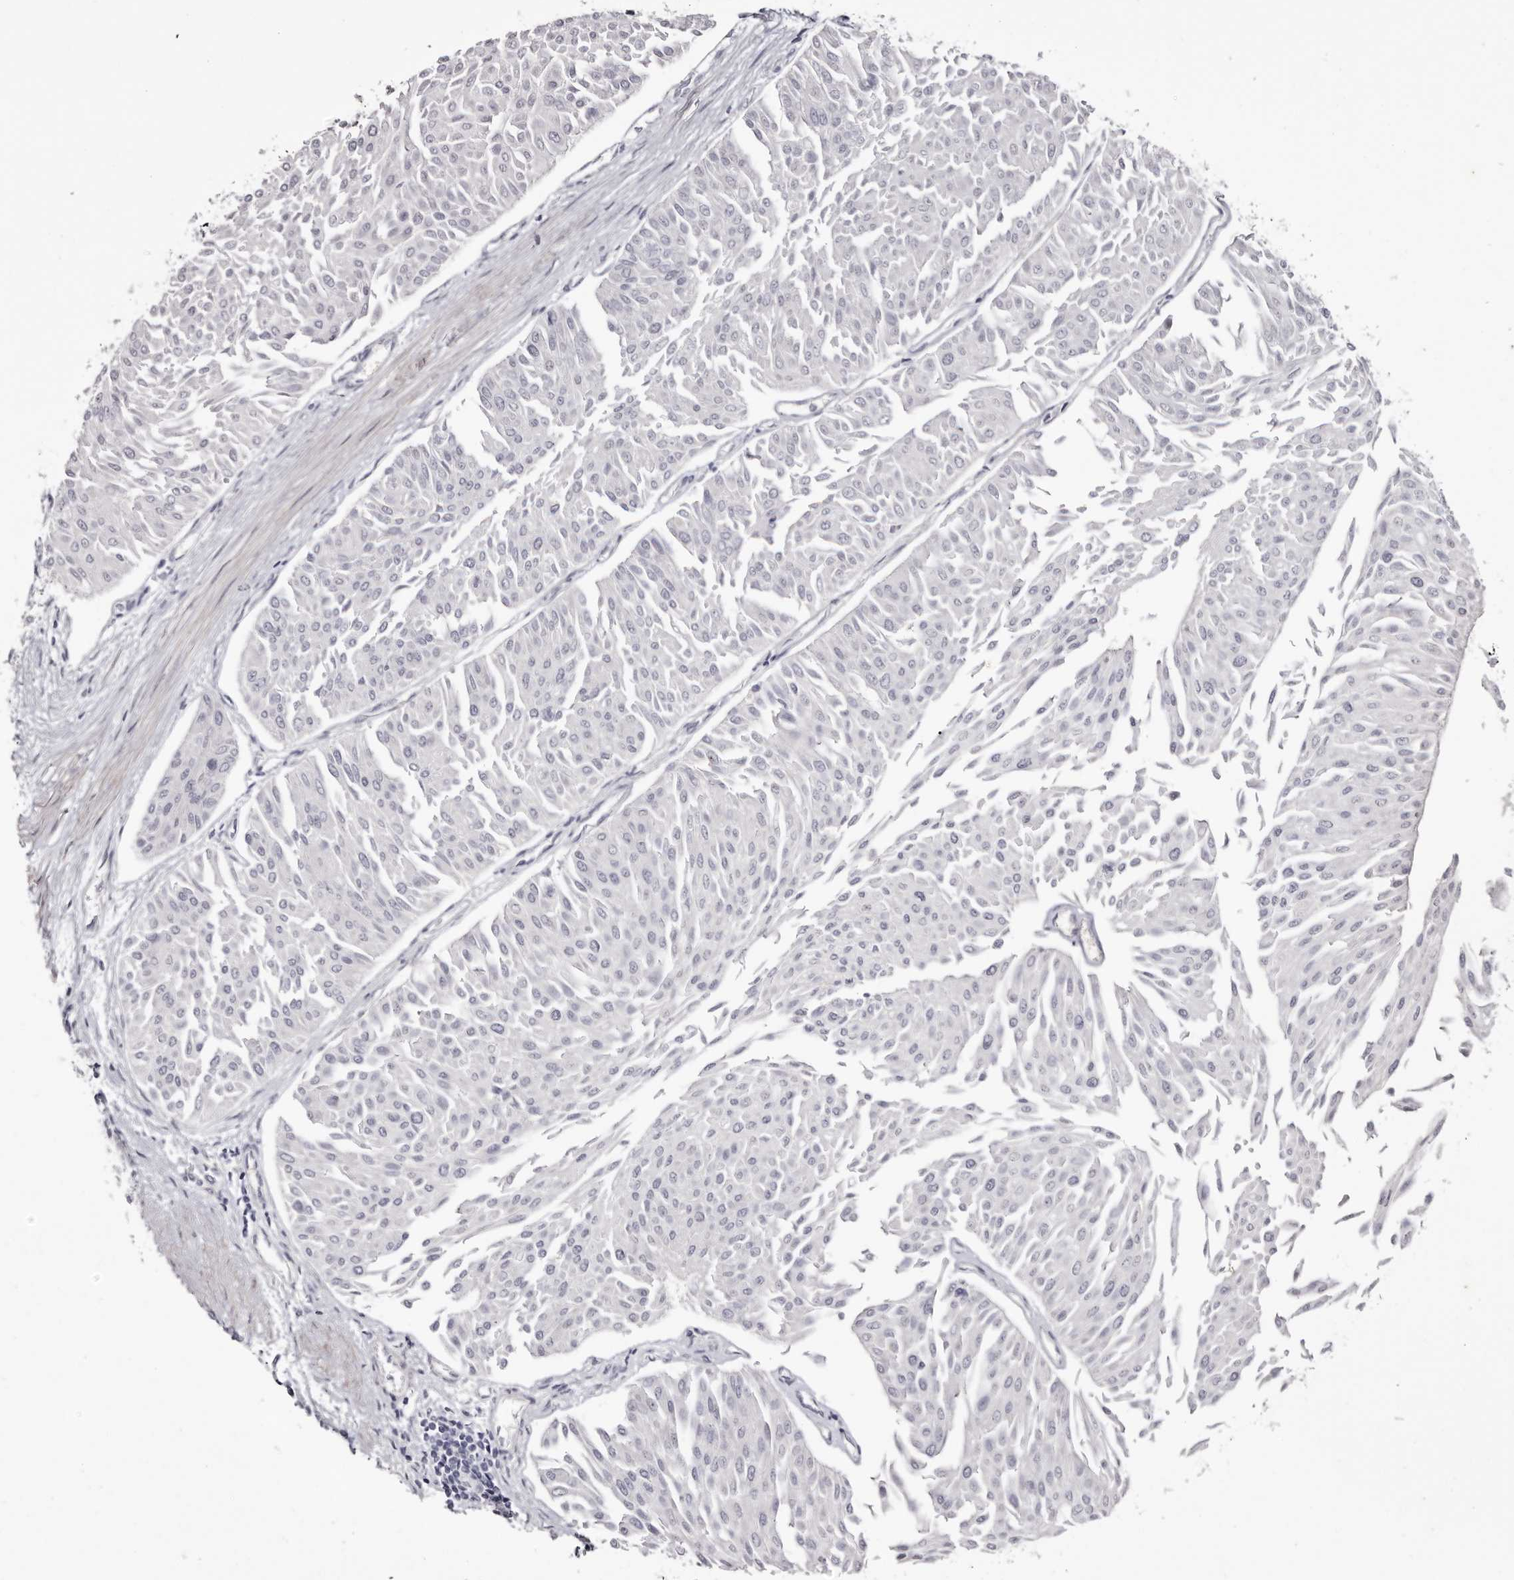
{"staining": {"intensity": "negative", "quantity": "none", "location": "none"}, "tissue": "urothelial cancer", "cell_type": "Tumor cells", "image_type": "cancer", "snomed": [{"axis": "morphology", "description": "Urothelial carcinoma, Low grade"}, {"axis": "topography", "description": "Urinary bladder"}], "caption": "The immunohistochemistry micrograph has no significant positivity in tumor cells of urothelial carcinoma (low-grade) tissue. The staining is performed using DAB brown chromogen with nuclei counter-stained in using hematoxylin.", "gene": "CA6", "patient": {"sex": "male", "age": 67}}